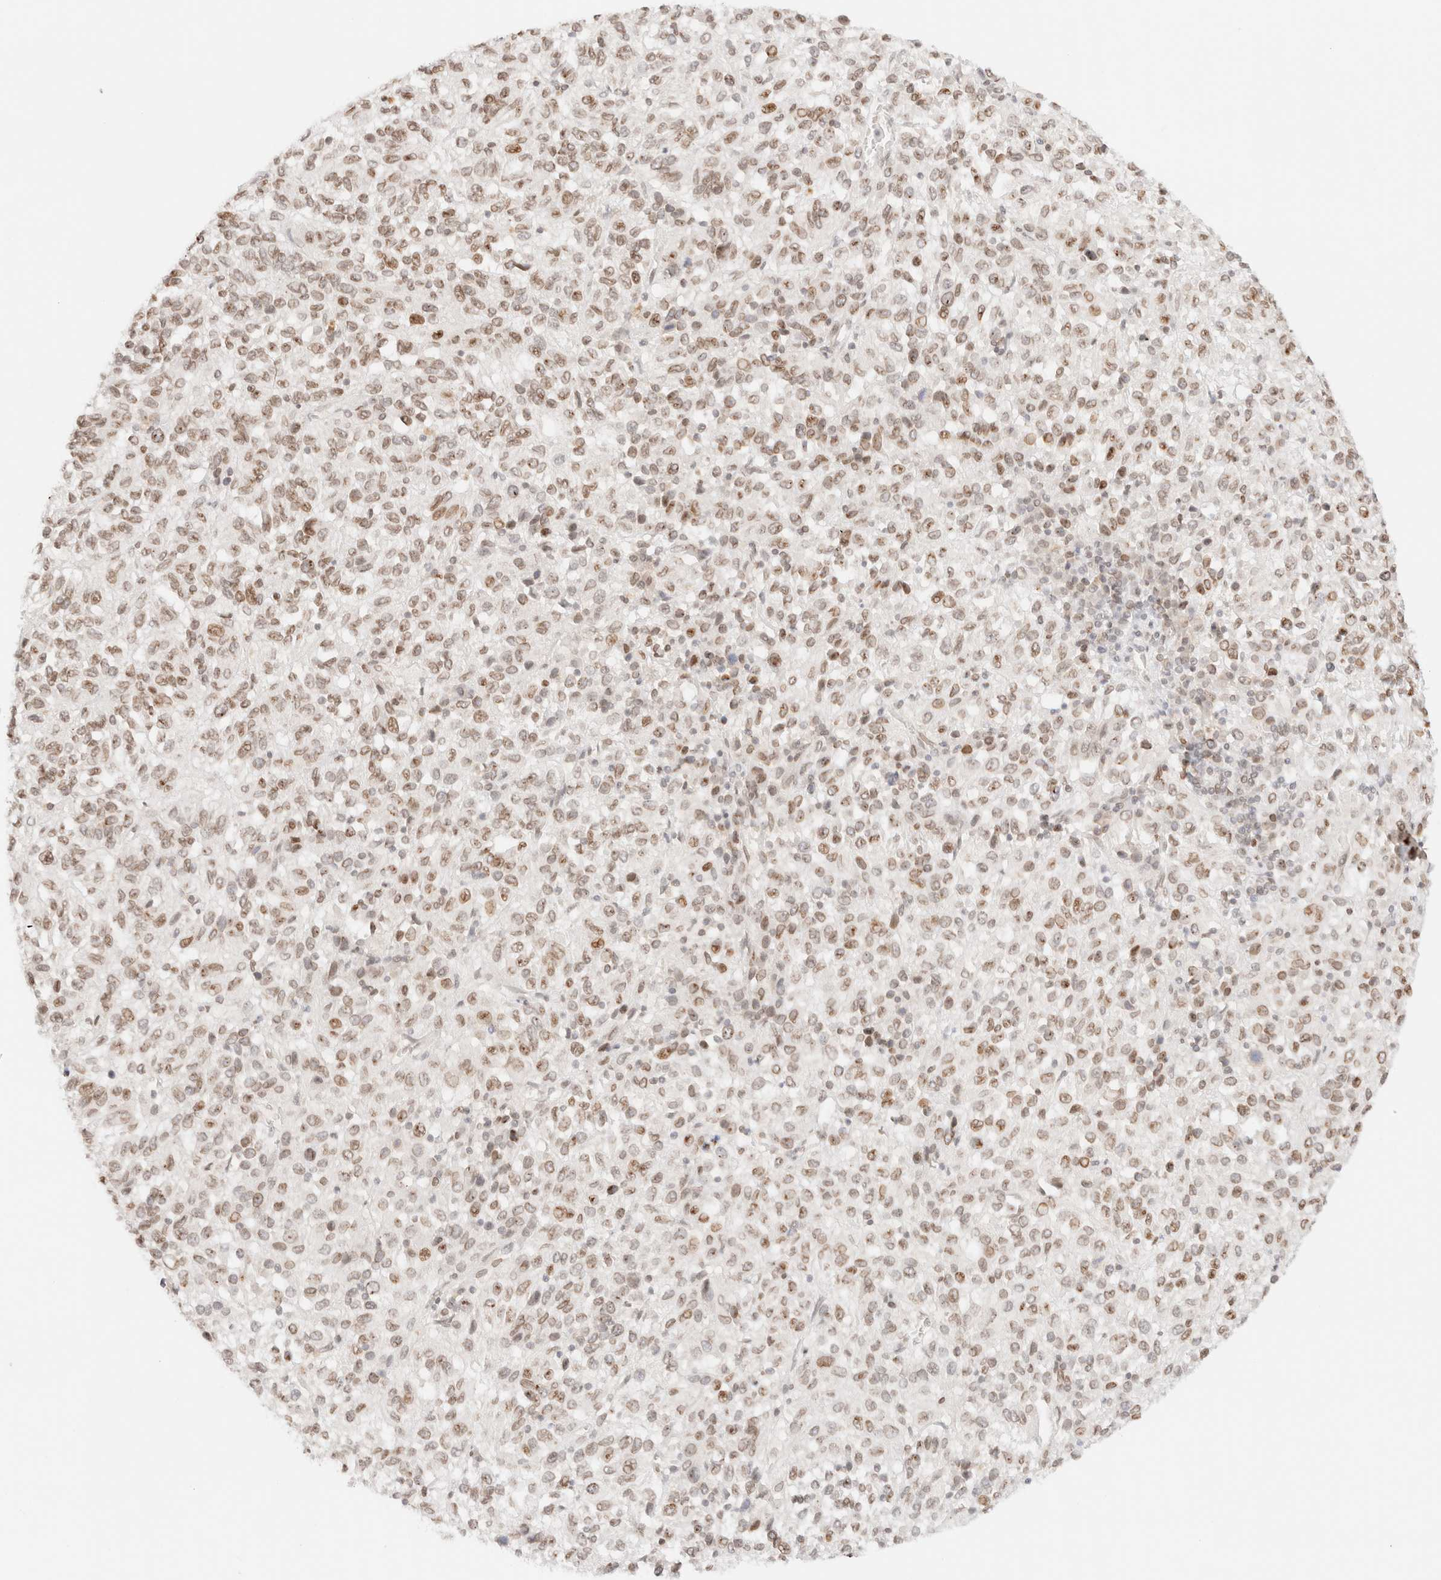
{"staining": {"intensity": "weak", "quantity": ">75%", "location": "nuclear"}, "tissue": "melanoma", "cell_type": "Tumor cells", "image_type": "cancer", "snomed": [{"axis": "morphology", "description": "Malignant melanoma, Metastatic site"}, {"axis": "topography", "description": "Lung"}], "caption": "A micrograph of human melanoma stained for a protein shows weak nuclear brown staining in tumor cells.", "gene": "ZNF770", "patient": {"sex": "male", "age": 64}}